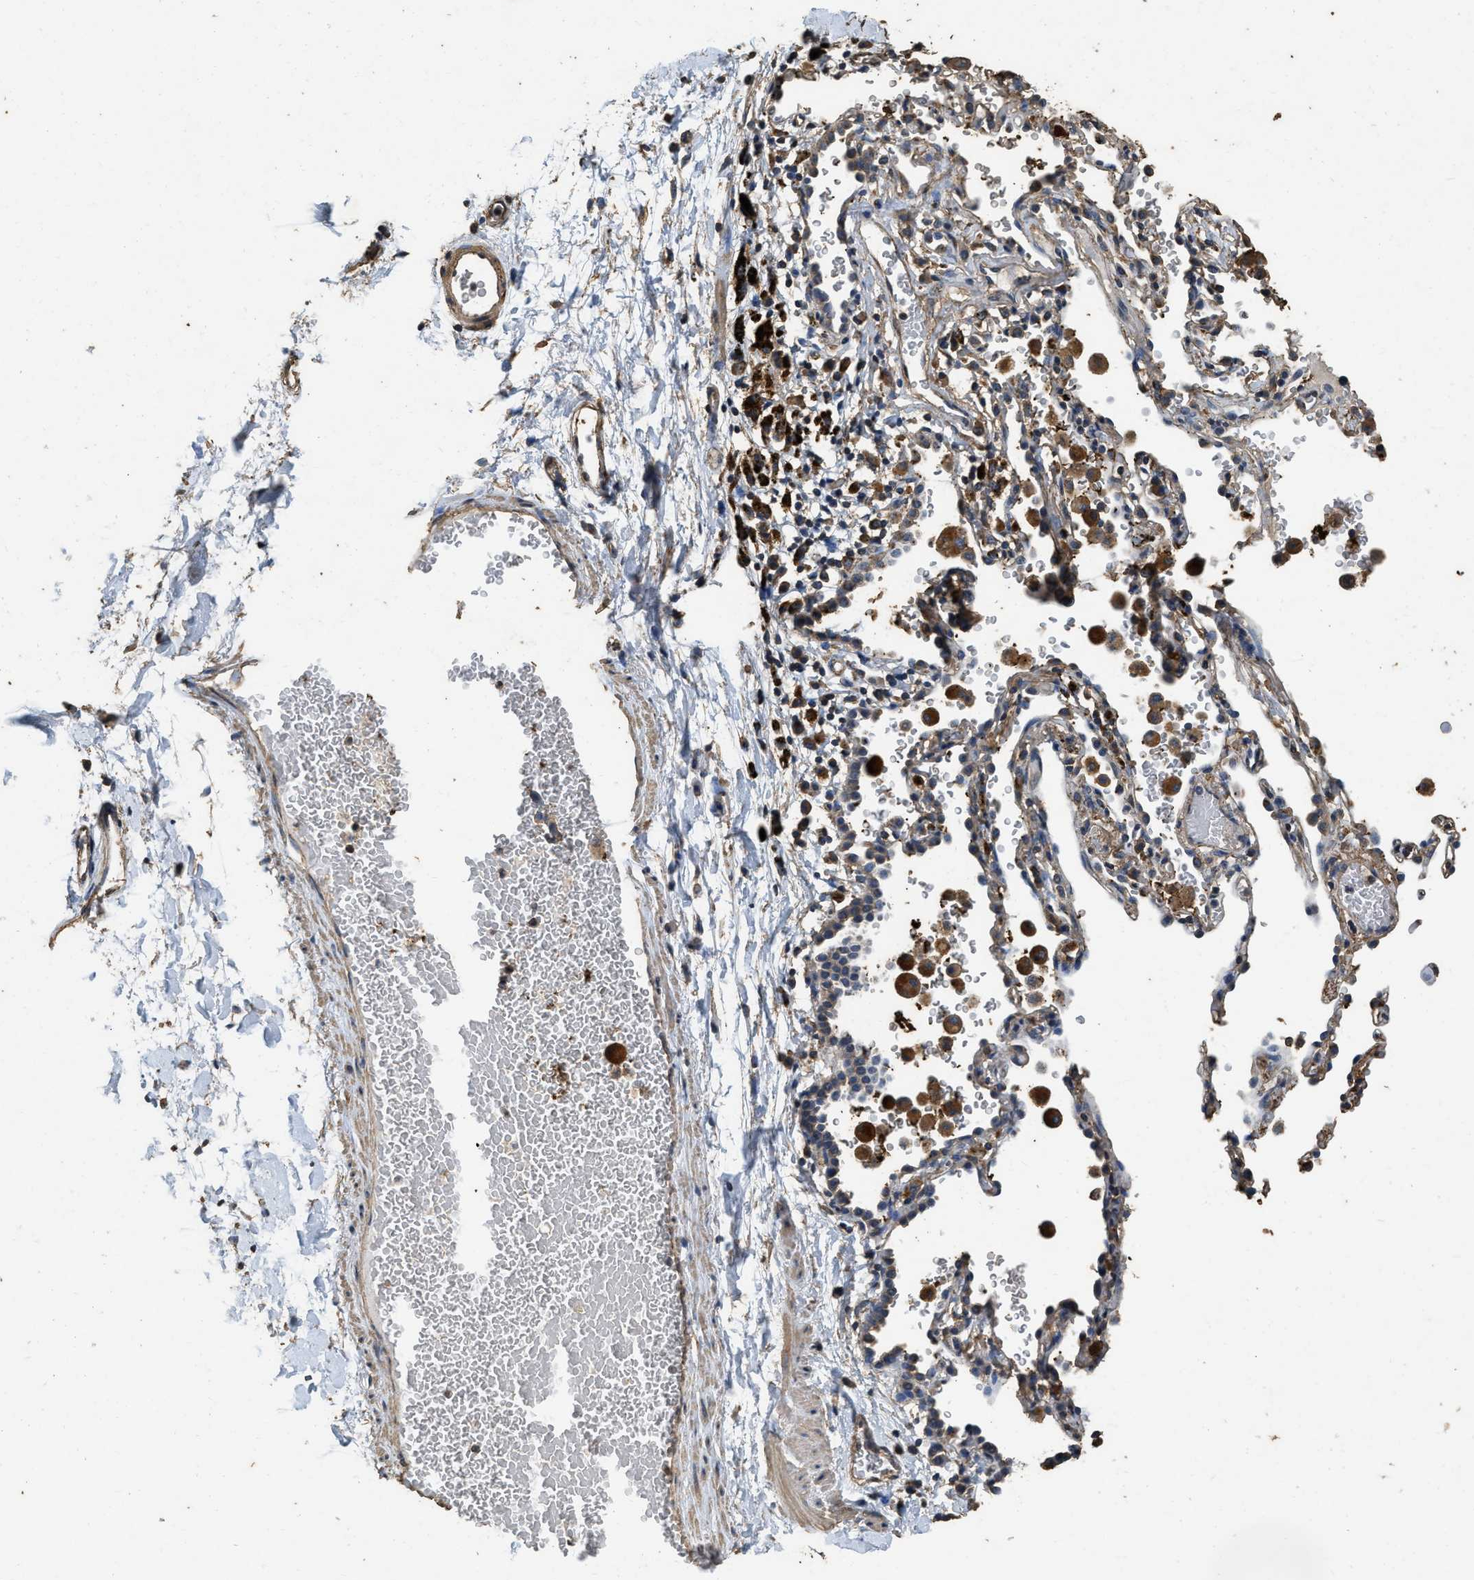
{"staining": {"intensity": "moderate", "quantity": ">75%", "location": "cytoplasmic/membranous"}, "tissue": "adipose tissue", "cell_type": "Adipocytes", "image_type": "normal", "snomed": [{"axis": "morphology", "description": "Normal tissue, NOS"}, {"axis": "topography", "description": "Cartilage tissue"}, {"axis": "topography", "description": "Bronchus"}], "caption": "Adipose tissue stained with immunohistochemistry (IHC) displays moderate cytoplasmic/membranous positivity in approximately >75% of adipocytes. Nuclei are stained in blue.", "gene": "MIB1", "patient": {"sex": "female", "age": 53}}